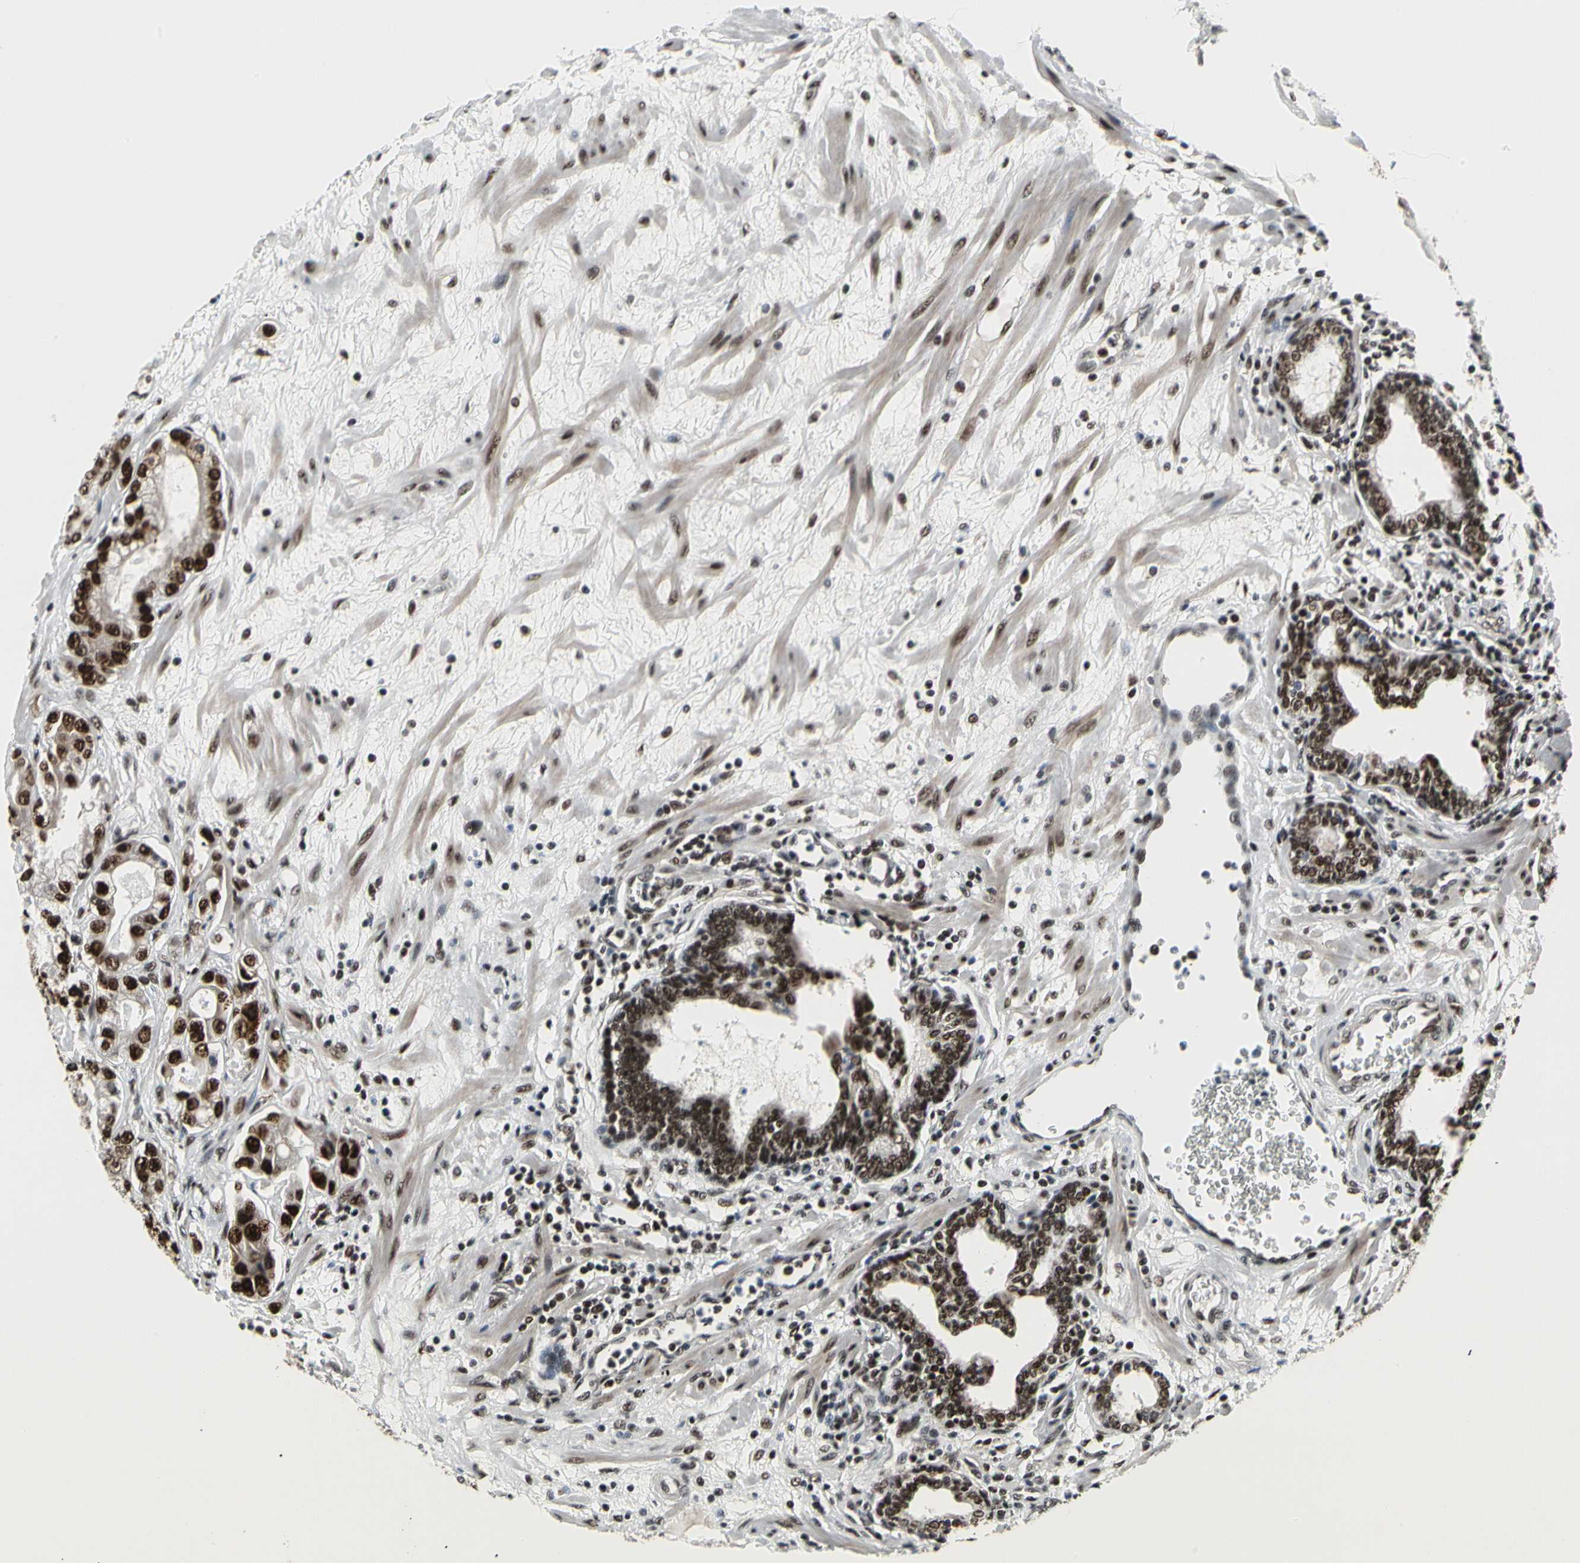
{"staining": {"intensity": "strong", "quantity": ">75%", "location": "nuclear"}, "tissue": "prostate cancer", "cell_type": "Tumor cells", "image_type": "cancer", "snomed": [{"axis": "morphology", "description": "Adenocarcinoma, Low grade"}, {"axis": "topography", "description": "Prostate"}], "caption": "Protein positivity by immunohistochemistry (IHC) shows strong nuclear expression in about >75% of tumor cells in prostate low-grade adenocarcinoma. Nuclei are stained in blue.", "gene": "SRSF11", "patient": {"sex": "male", "age": 59}}